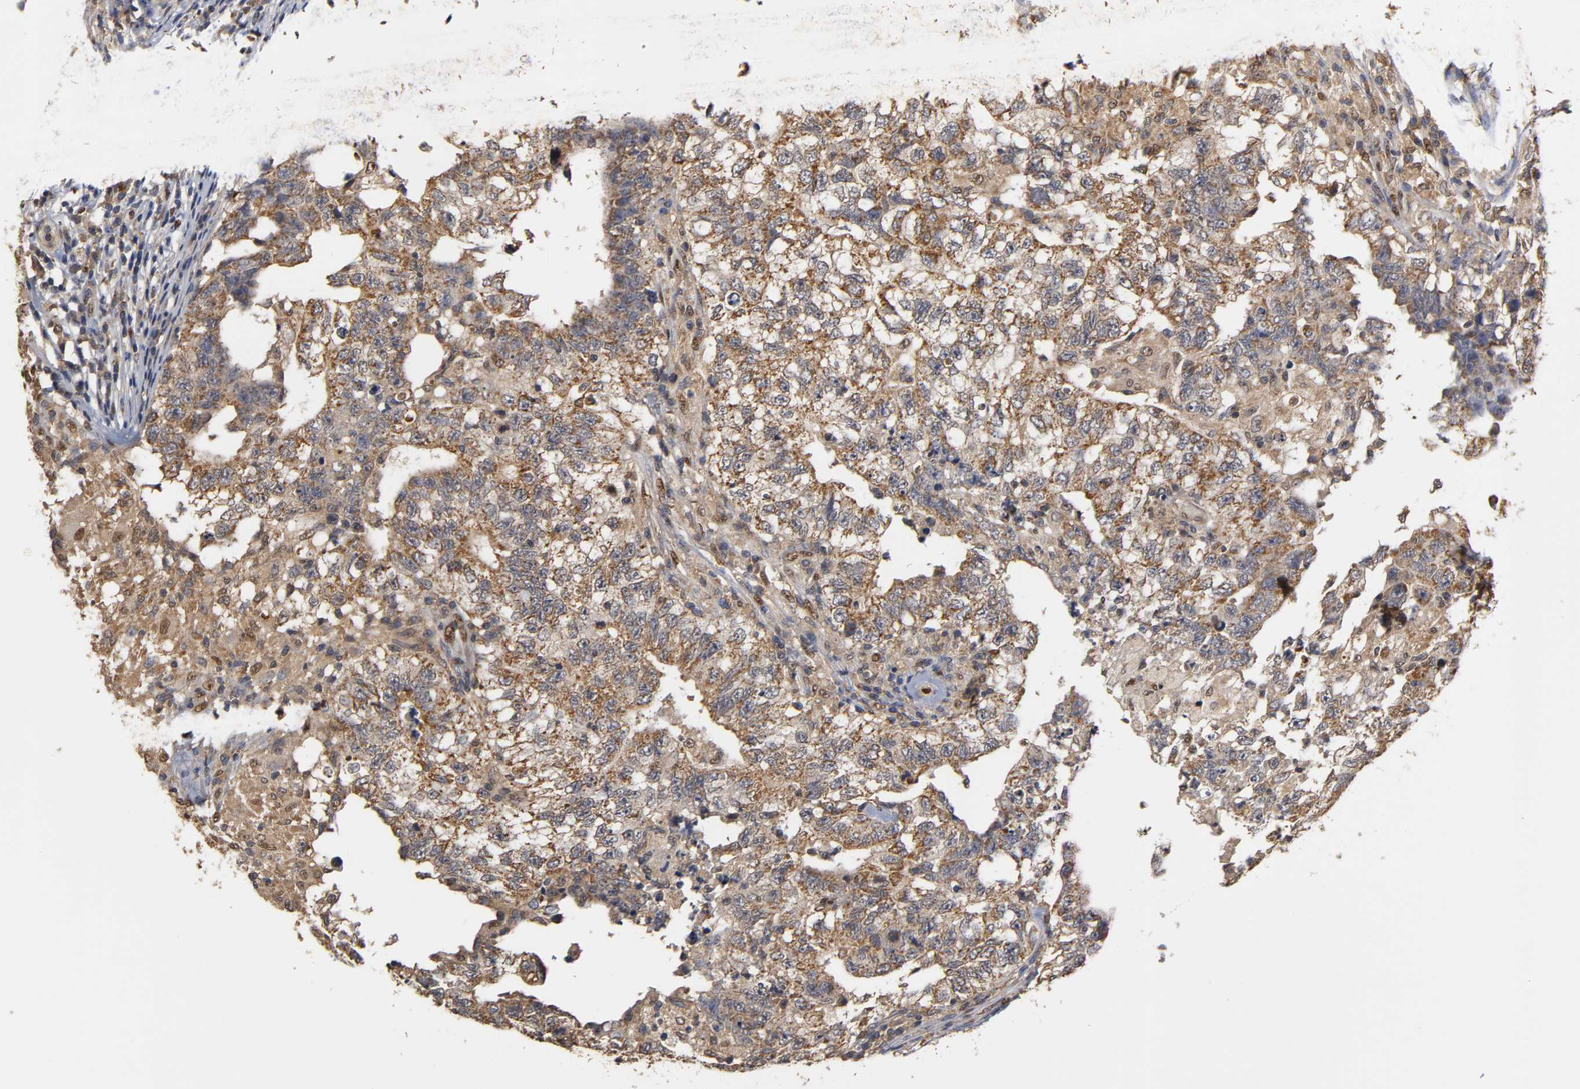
{"staining": {"intensity": "moderate", "quantity": ">75%", "location": "cytoplasmic/membranous"}, "tissue": "testis cancer", "cell_type": "Tumor cells", "image_type": "cancer", "snomed": [{"axis": "morphology", "description": "Carcinoma, Embryonal, NOS"}, {"axis": "topography", "description": "Testis"}], "caption": "Testis cancer stained with a brown dye exhibits moderate cytoplasmic/membranous positive positivity in approximately >75% of tumor cells.", "gene": "PKN1", "patient": {"sex": "male", "age": 21}}